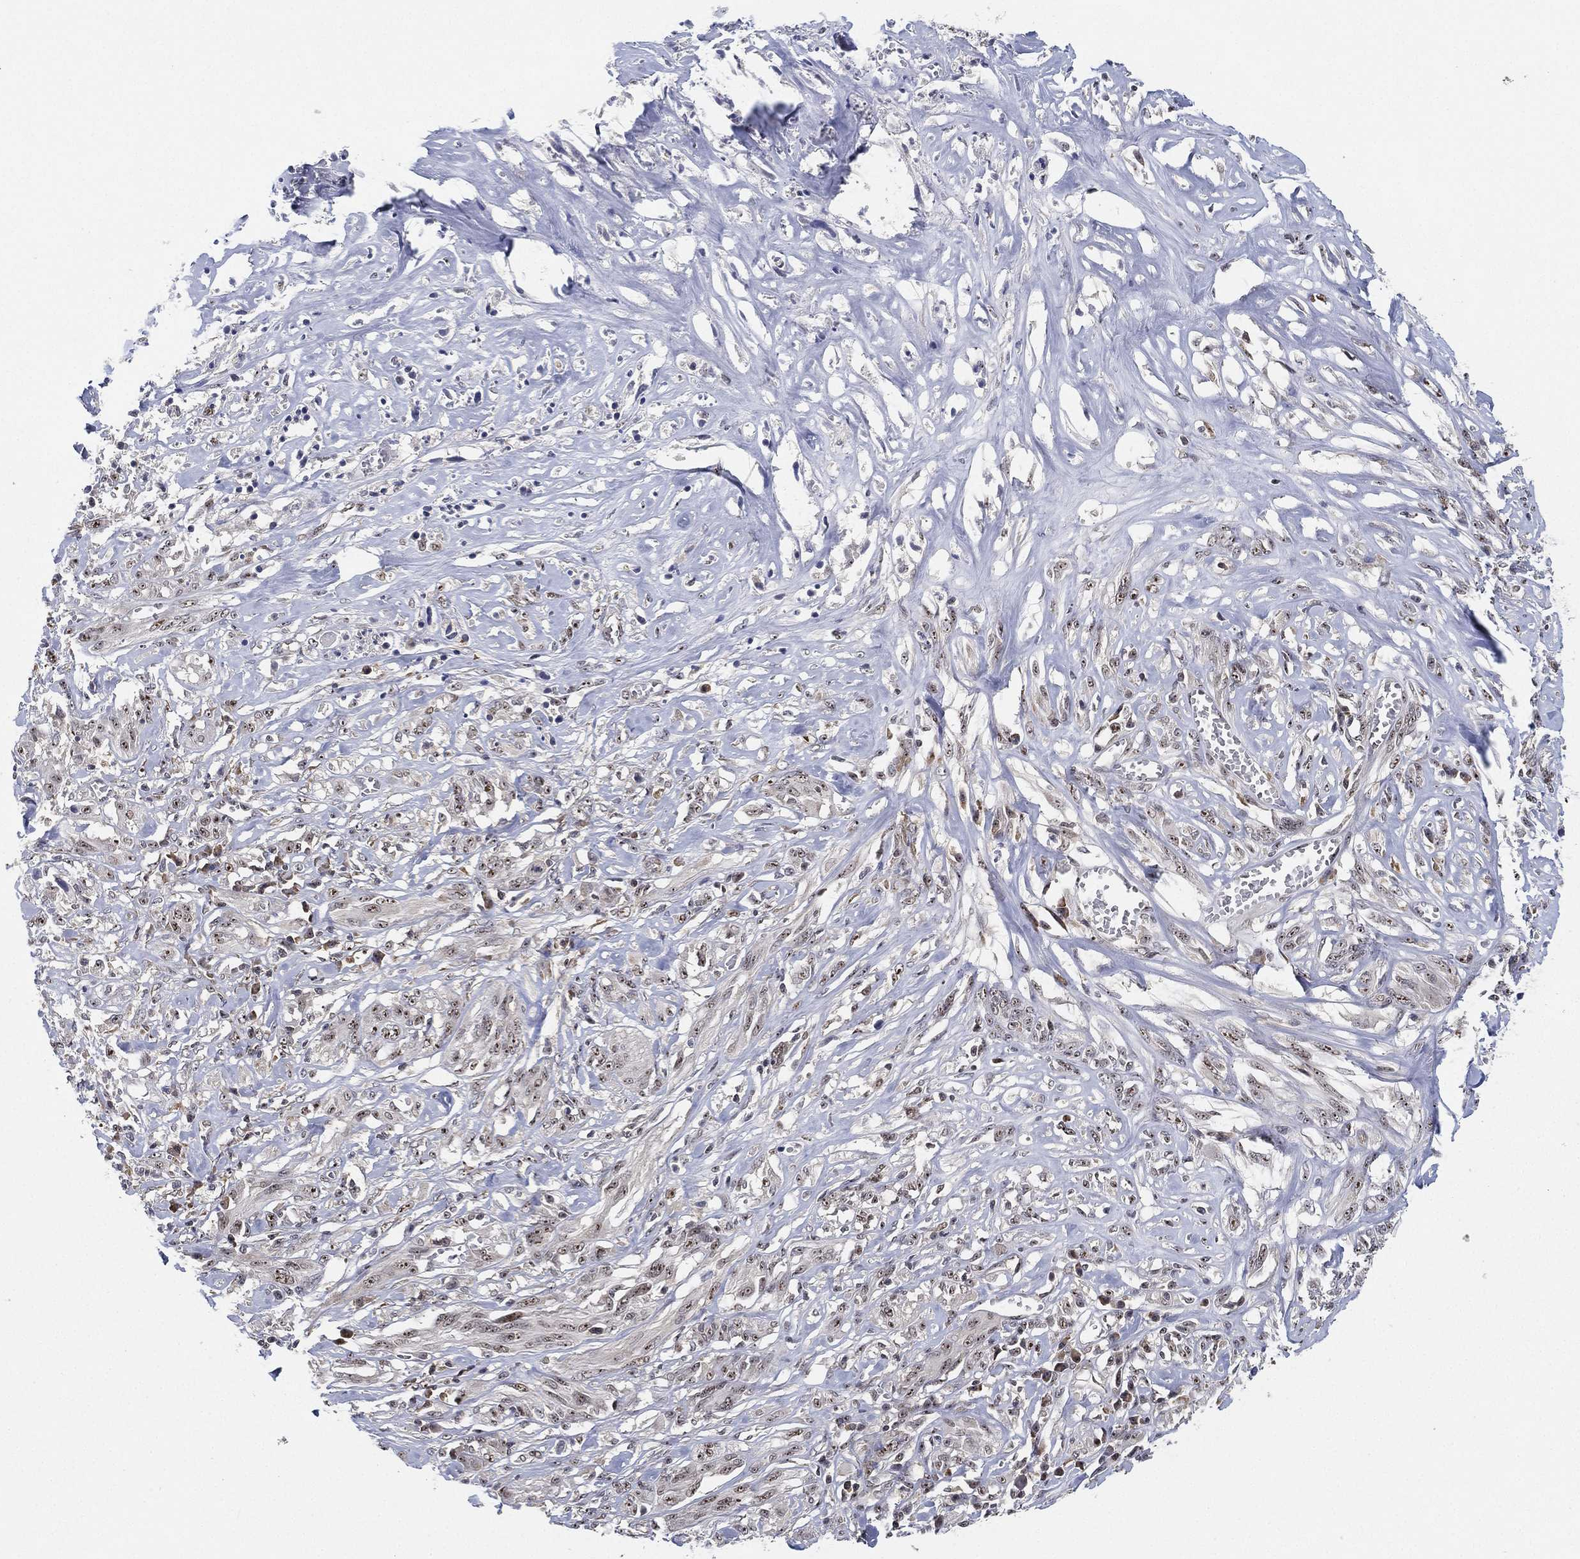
{"staining": {"intensity": "strong", "quantity": "<25%", "location": "nuclear"}, "tissue": "melanoma", "cell_type": "Tumor cells", "image_type": "cancer", "snomed": [{"axis": "morphology", "description": "Malignant melanoma, NOS"}, {"axis": "topography", "description": "Skin"}], "caption": "IHC (DAB) staining of melanoma exhibits strong nuclear protein staining in approximately <25% of tumor cells.", "gene": "PPP1R16B", "patient": {"sex": "female", "age": 91}}